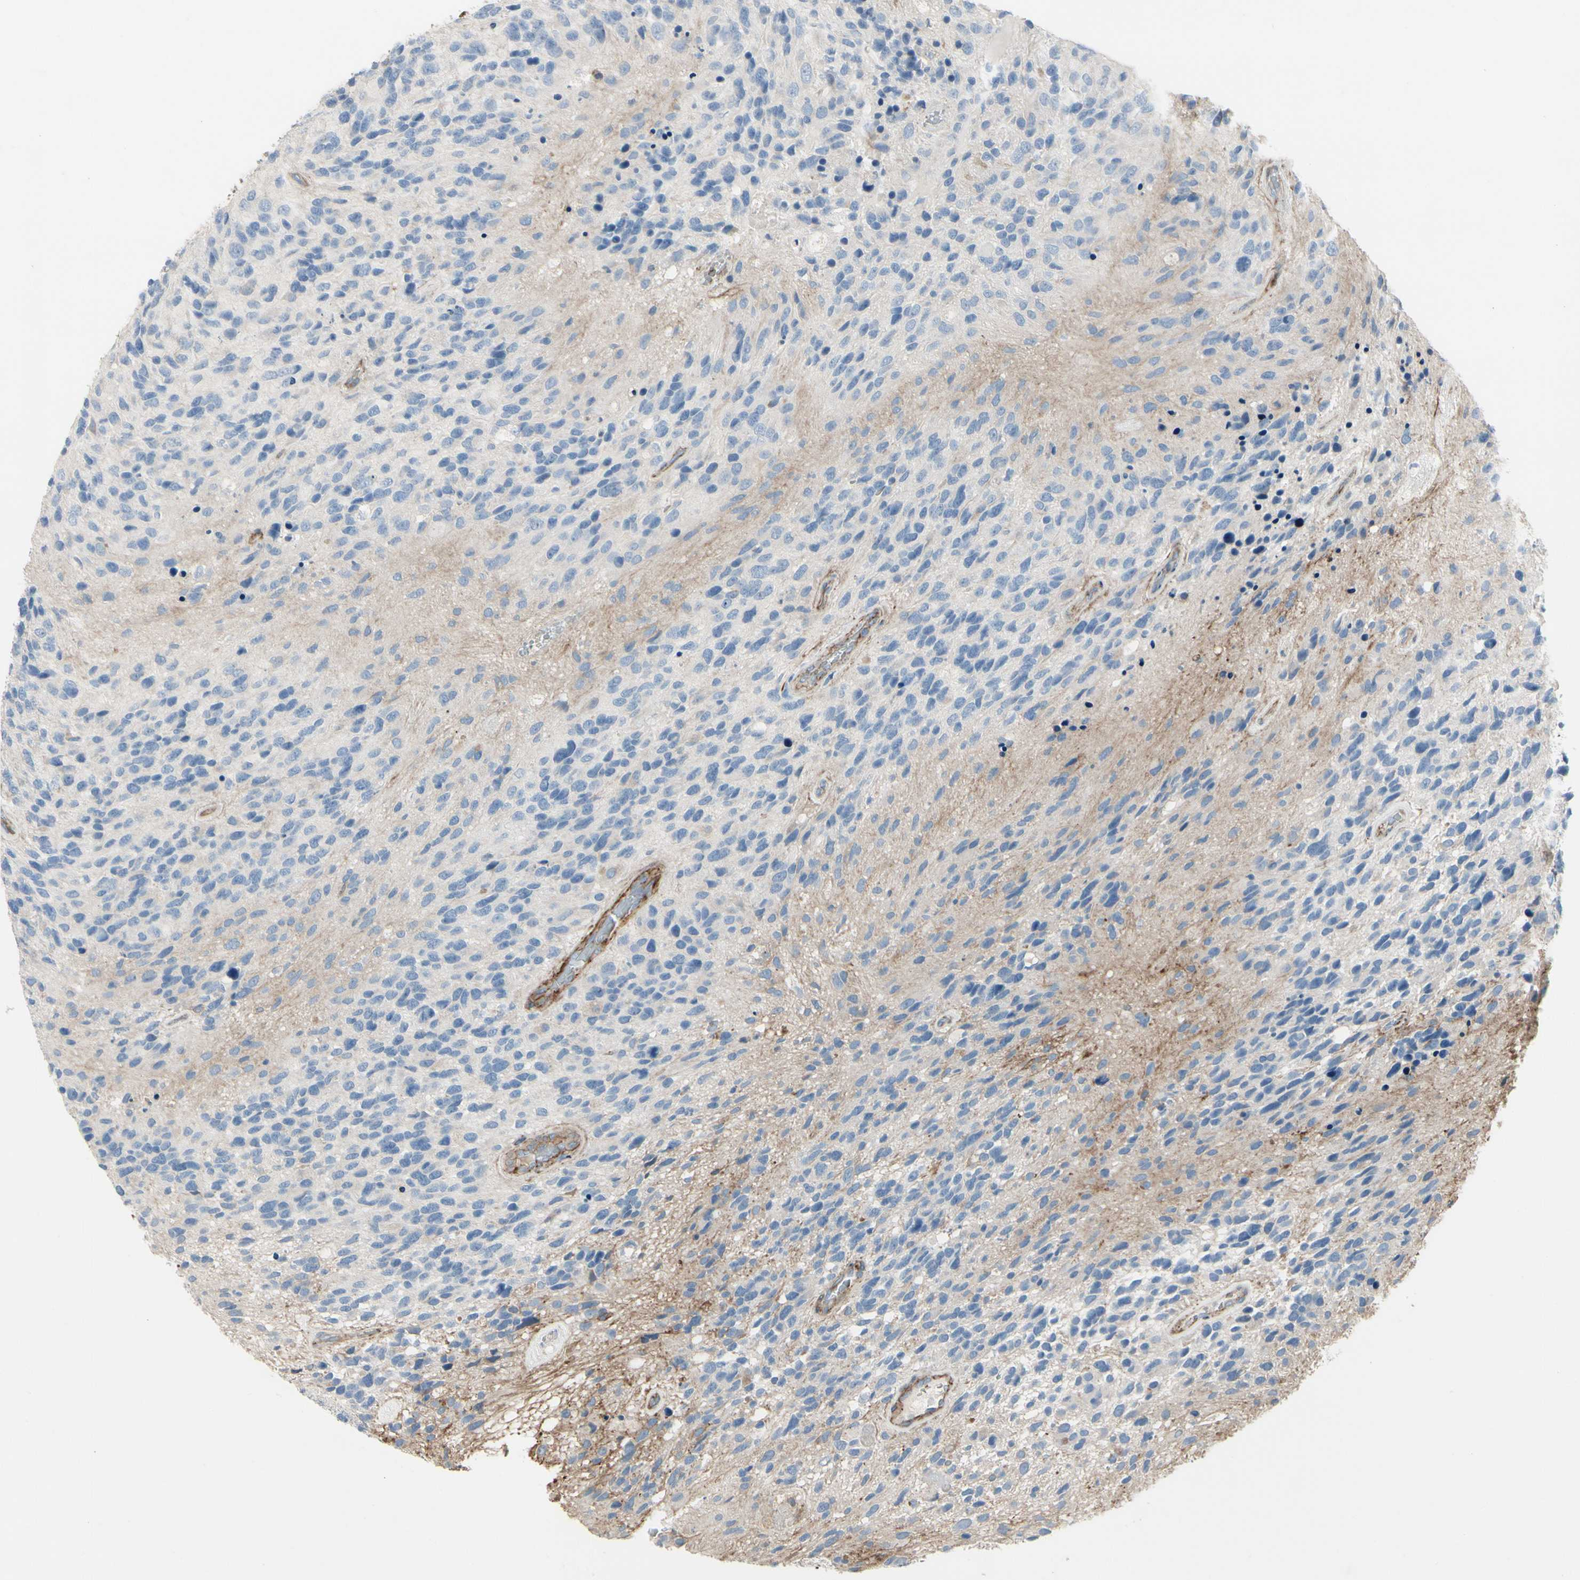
{"staining": {"intensity": "negative", "quantity": "none", "location": "none"}, "tissue": "glioma", "cell_type": "Tumor cells", "image_type": "cancer", "snomed": [{"axis": "morphology", "description": "Glioma, malignant, High grade"}, {"axis": "topography", "description": "Brain"}], "caption": "Immunohistochemistry of human malignant glioma (high-grade) demonstrates no expression in tumor cells. (Stains: DAB immunohistochemistry (IHC) with hematoxylin counter stain, Microscopy: brightfield microscopy at high magnification).", "gene": "TPM1", "patient": {"sex": "female", "age": 58}}